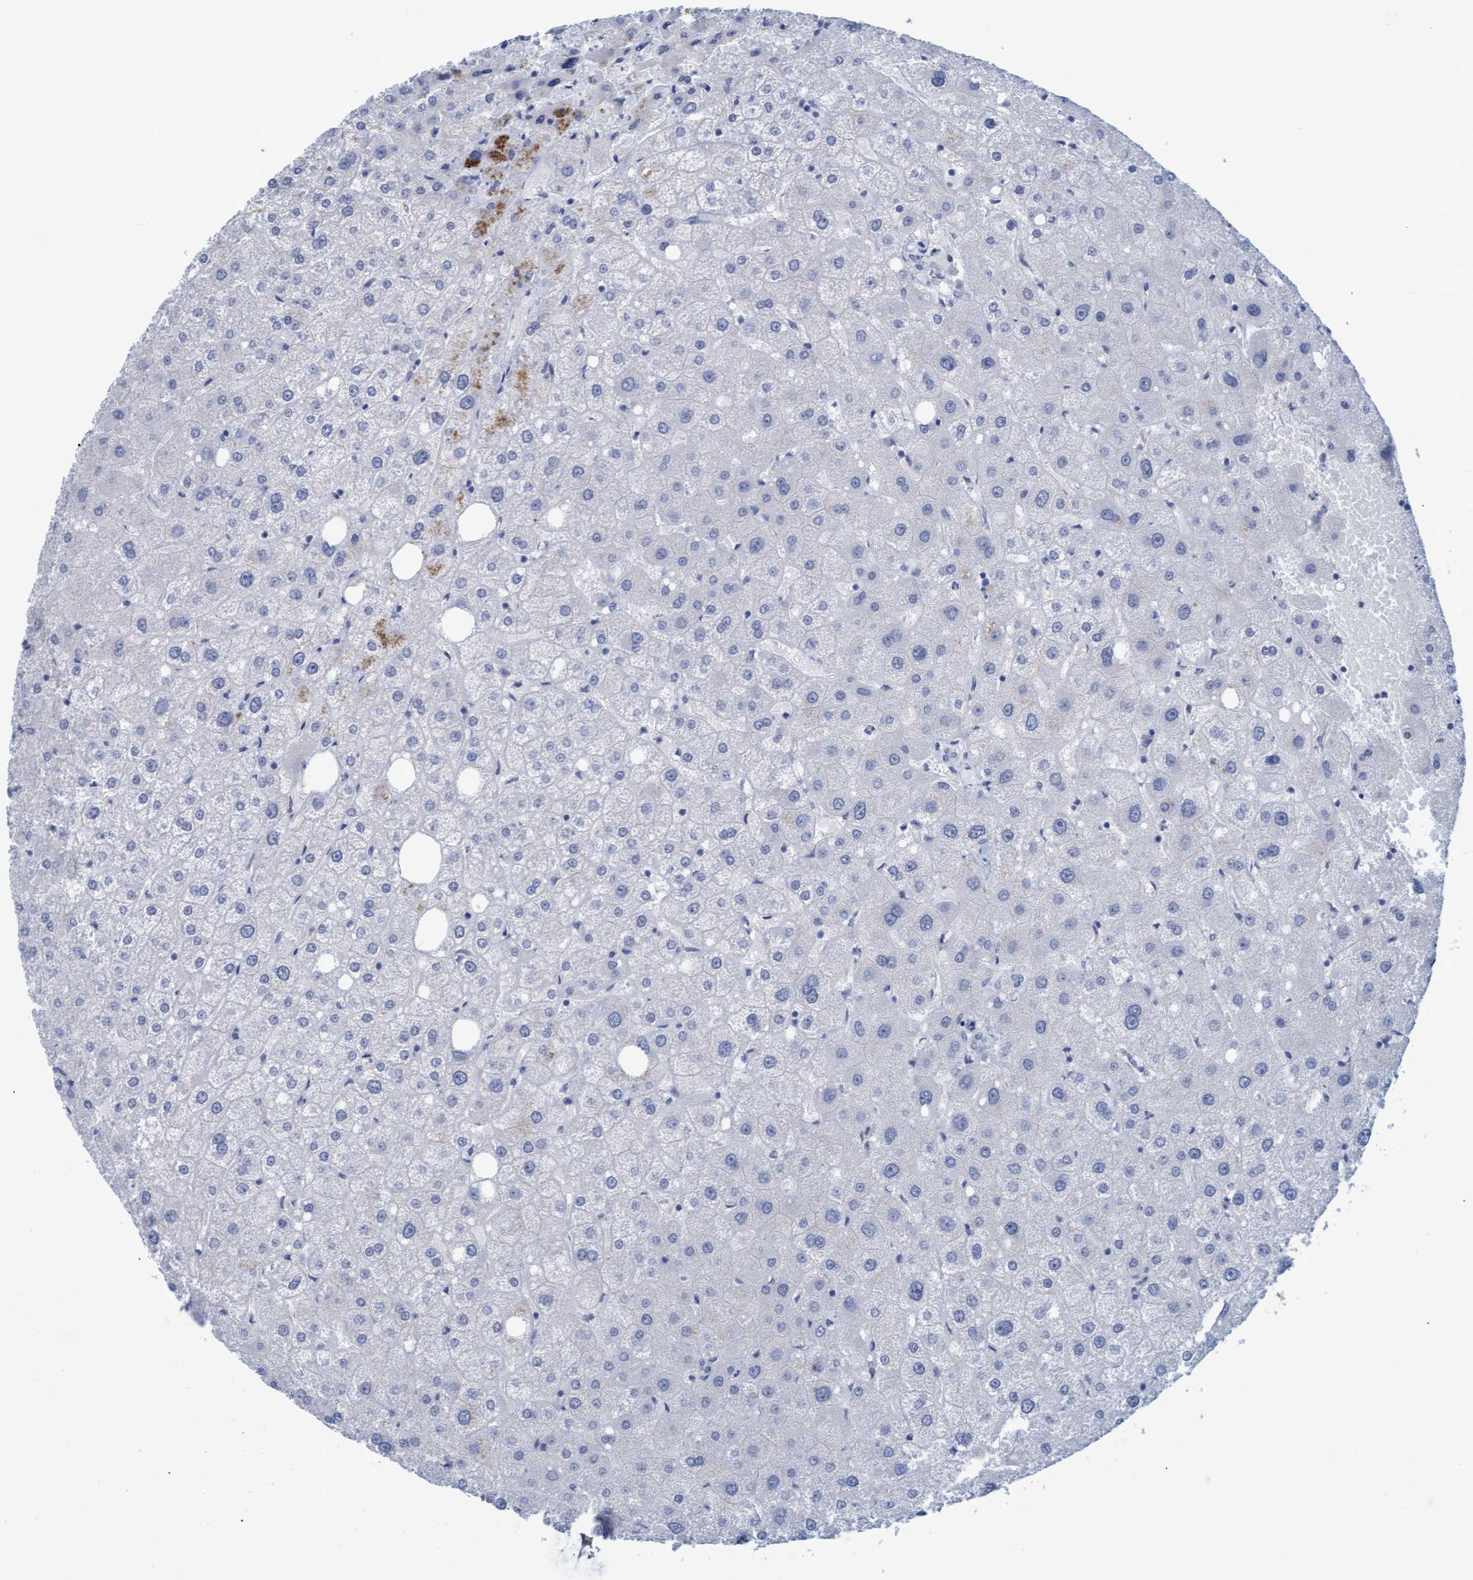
{"staining": {"intensity": "negative", "quantity": "none", "location": "none"}, "tissue": "liver", "cell_type": "Cholangiocytes", "image_type": "normal", "snomed": [{"axis": "morphology", "description": "Normal tissue, NOS"}, {"axis": "topography", "description": "Liver"}], "caption": "The photomicrograph reveals no staining of cholangiocytes in benign liver.", "gene": "SSTR3", "patient": {"sex": "male", "age": 73}}